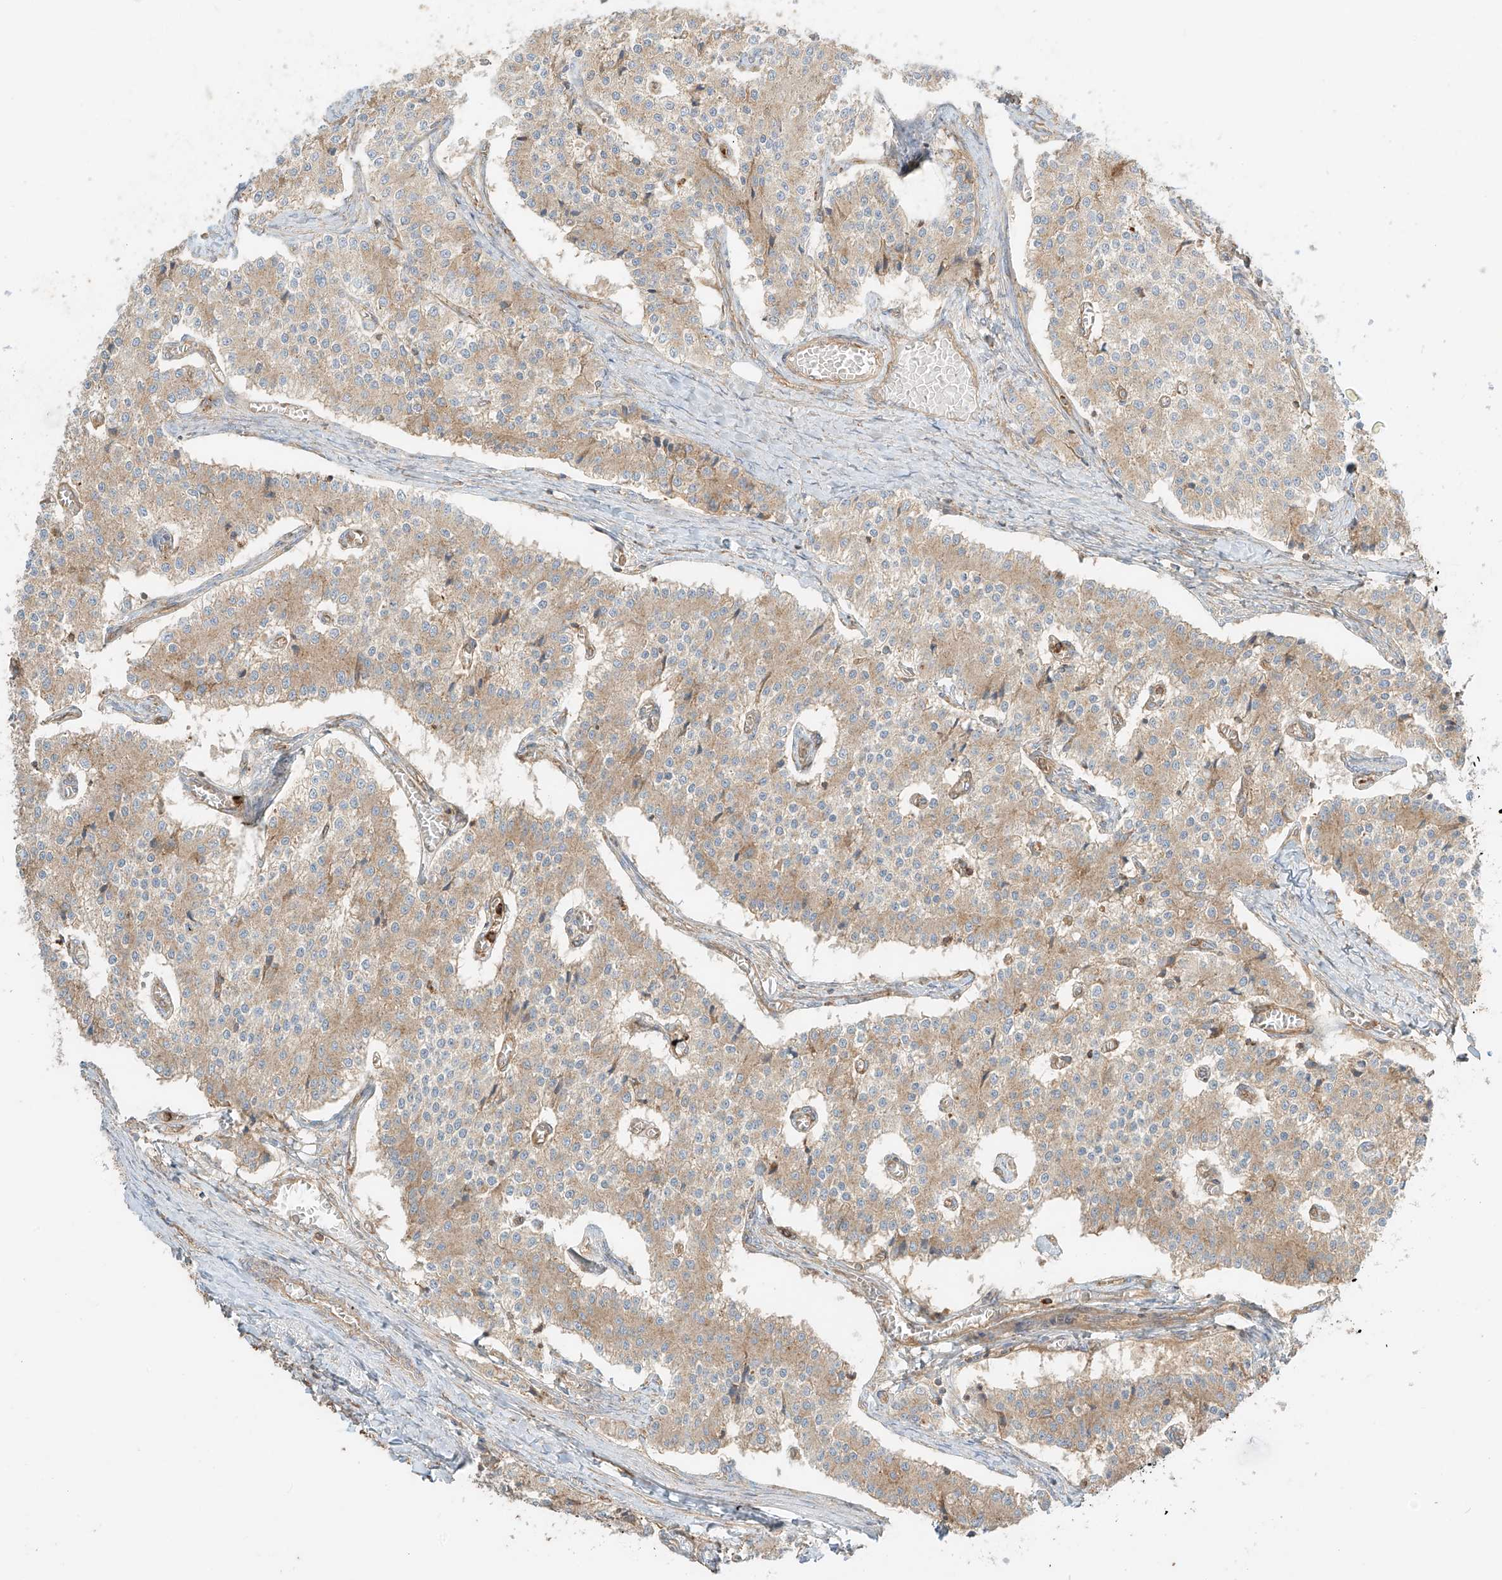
{"staining": {"intensity": "weak", "quantity": ">75%", "location": "cytoplasmic/membranous"}, "tissue": "carcinoid", "cell_type": "Tumor cells", "image_type": "cancer", "snomed": [{"axis": "morphology", "description": "Carcinoid, malignant, NOS"}, {"axis": "topography", "description": "Colon"}], "caption": "Immunohistochemical staining of carcinoid reveals weak cytoplasmic/membranous protein staining in about >75% of tumor cells. Using DAB (3,3'-diaminobenzidine) (brown) and hematoxylin (blue) stains, captured at high magnification using brightfield microscopy.", "gene": "CCDC115", "patient": {"sex": "female", "age": 52}}